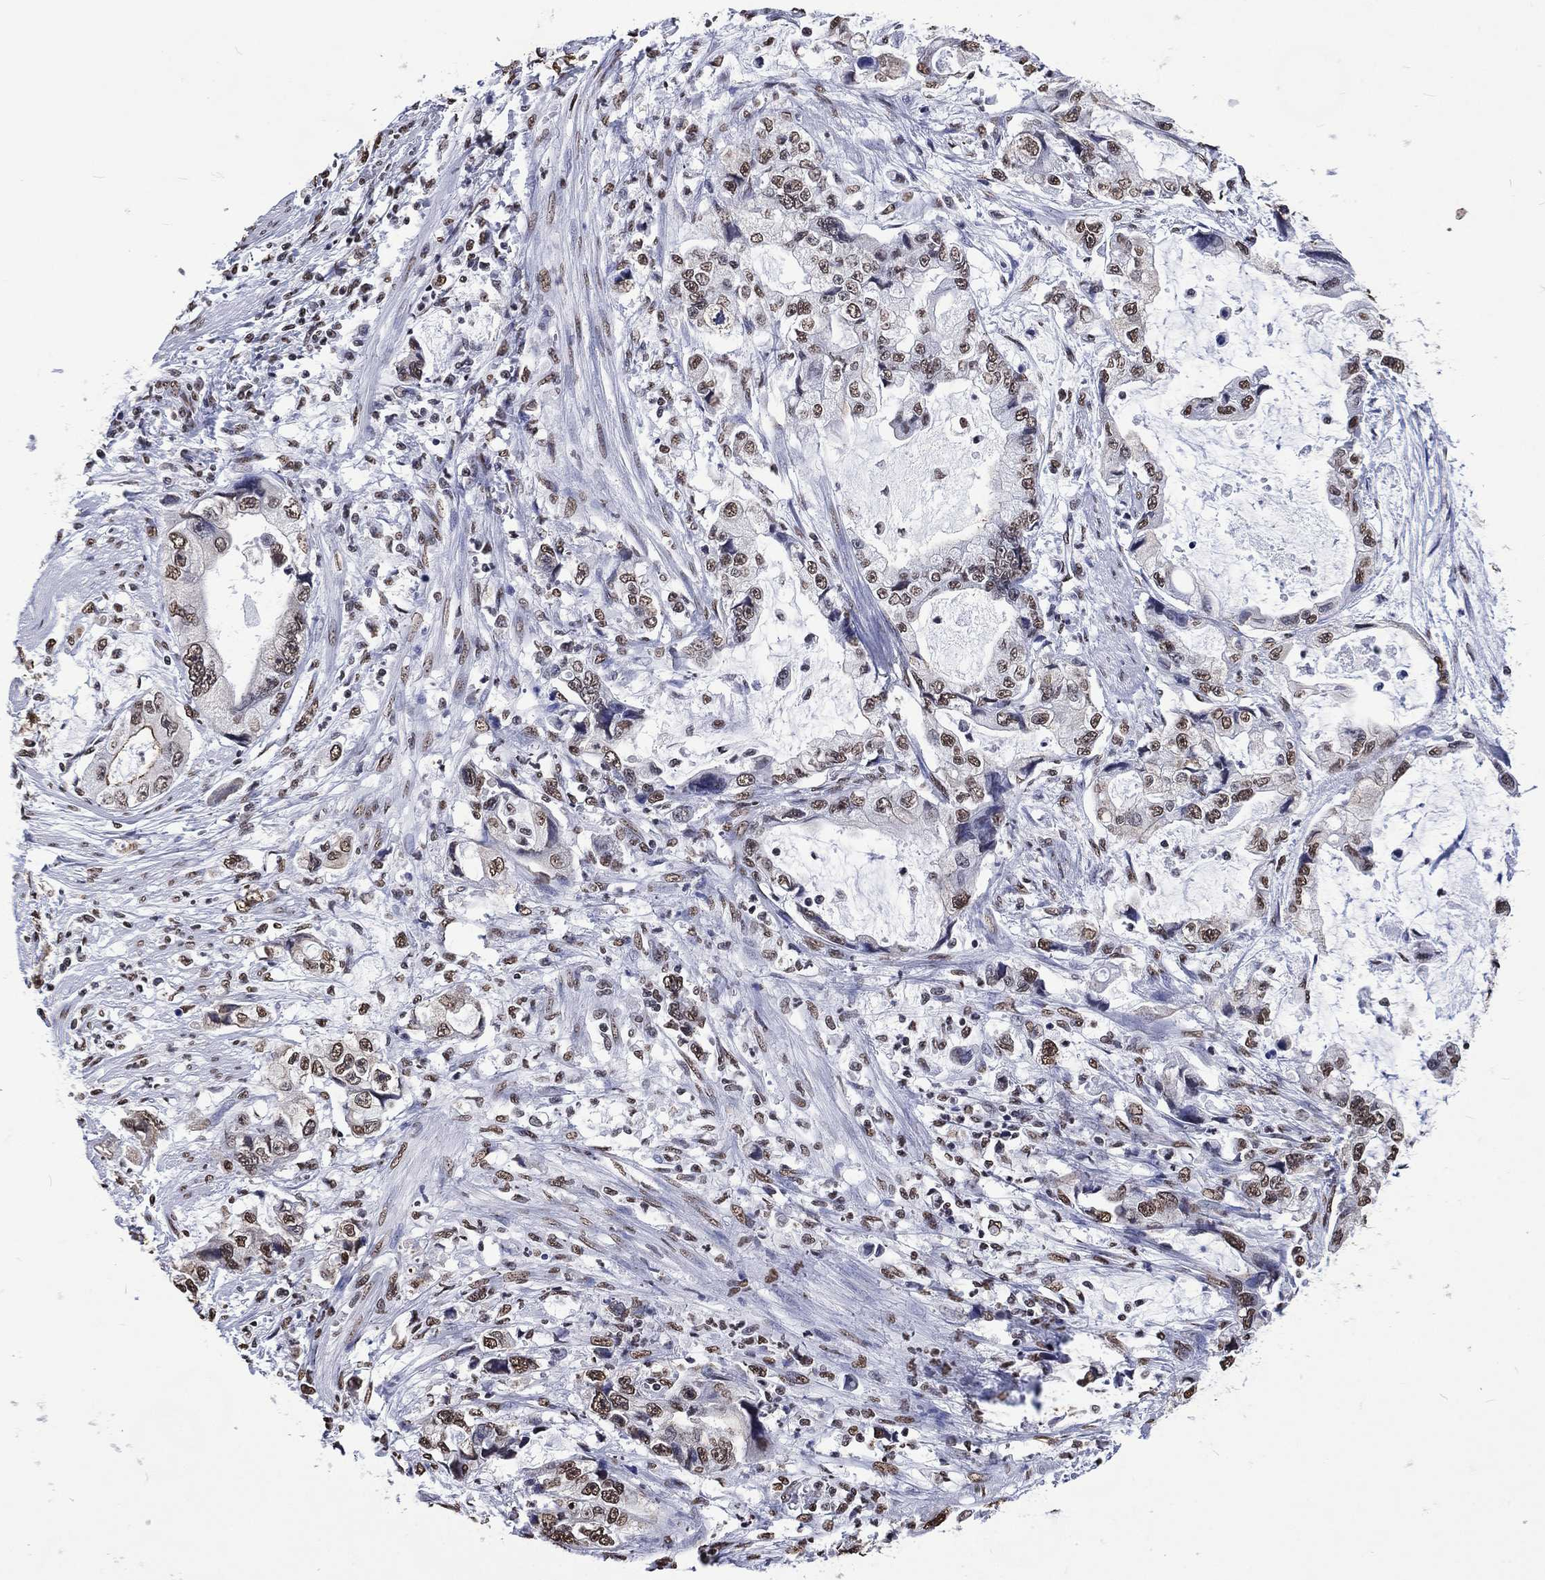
{"staining": {"intensity": "moderate", "quantity": ">75%", "location": "nuclear"}, "tissue": "stomach cancer", "cell_type": "Tumor cells", "image_type": "cancer", "snomed": [{"axis": "morphology", "description": "Adenocarcinoma, NOS"}, {"axis": "topography", "description": "Pancreas"}, {"axis": "topography", "description": "Stomach, upper"}, {"axis": "topography", "description": "Stomach"}], "caption": "A medium amount of moderate nuclear expression is present in about >75% of tumor cells in adenocarcinoma (stomach) tissue.", "gene": "RETREG2", "patient": {"sex": "male", "age": 77}}